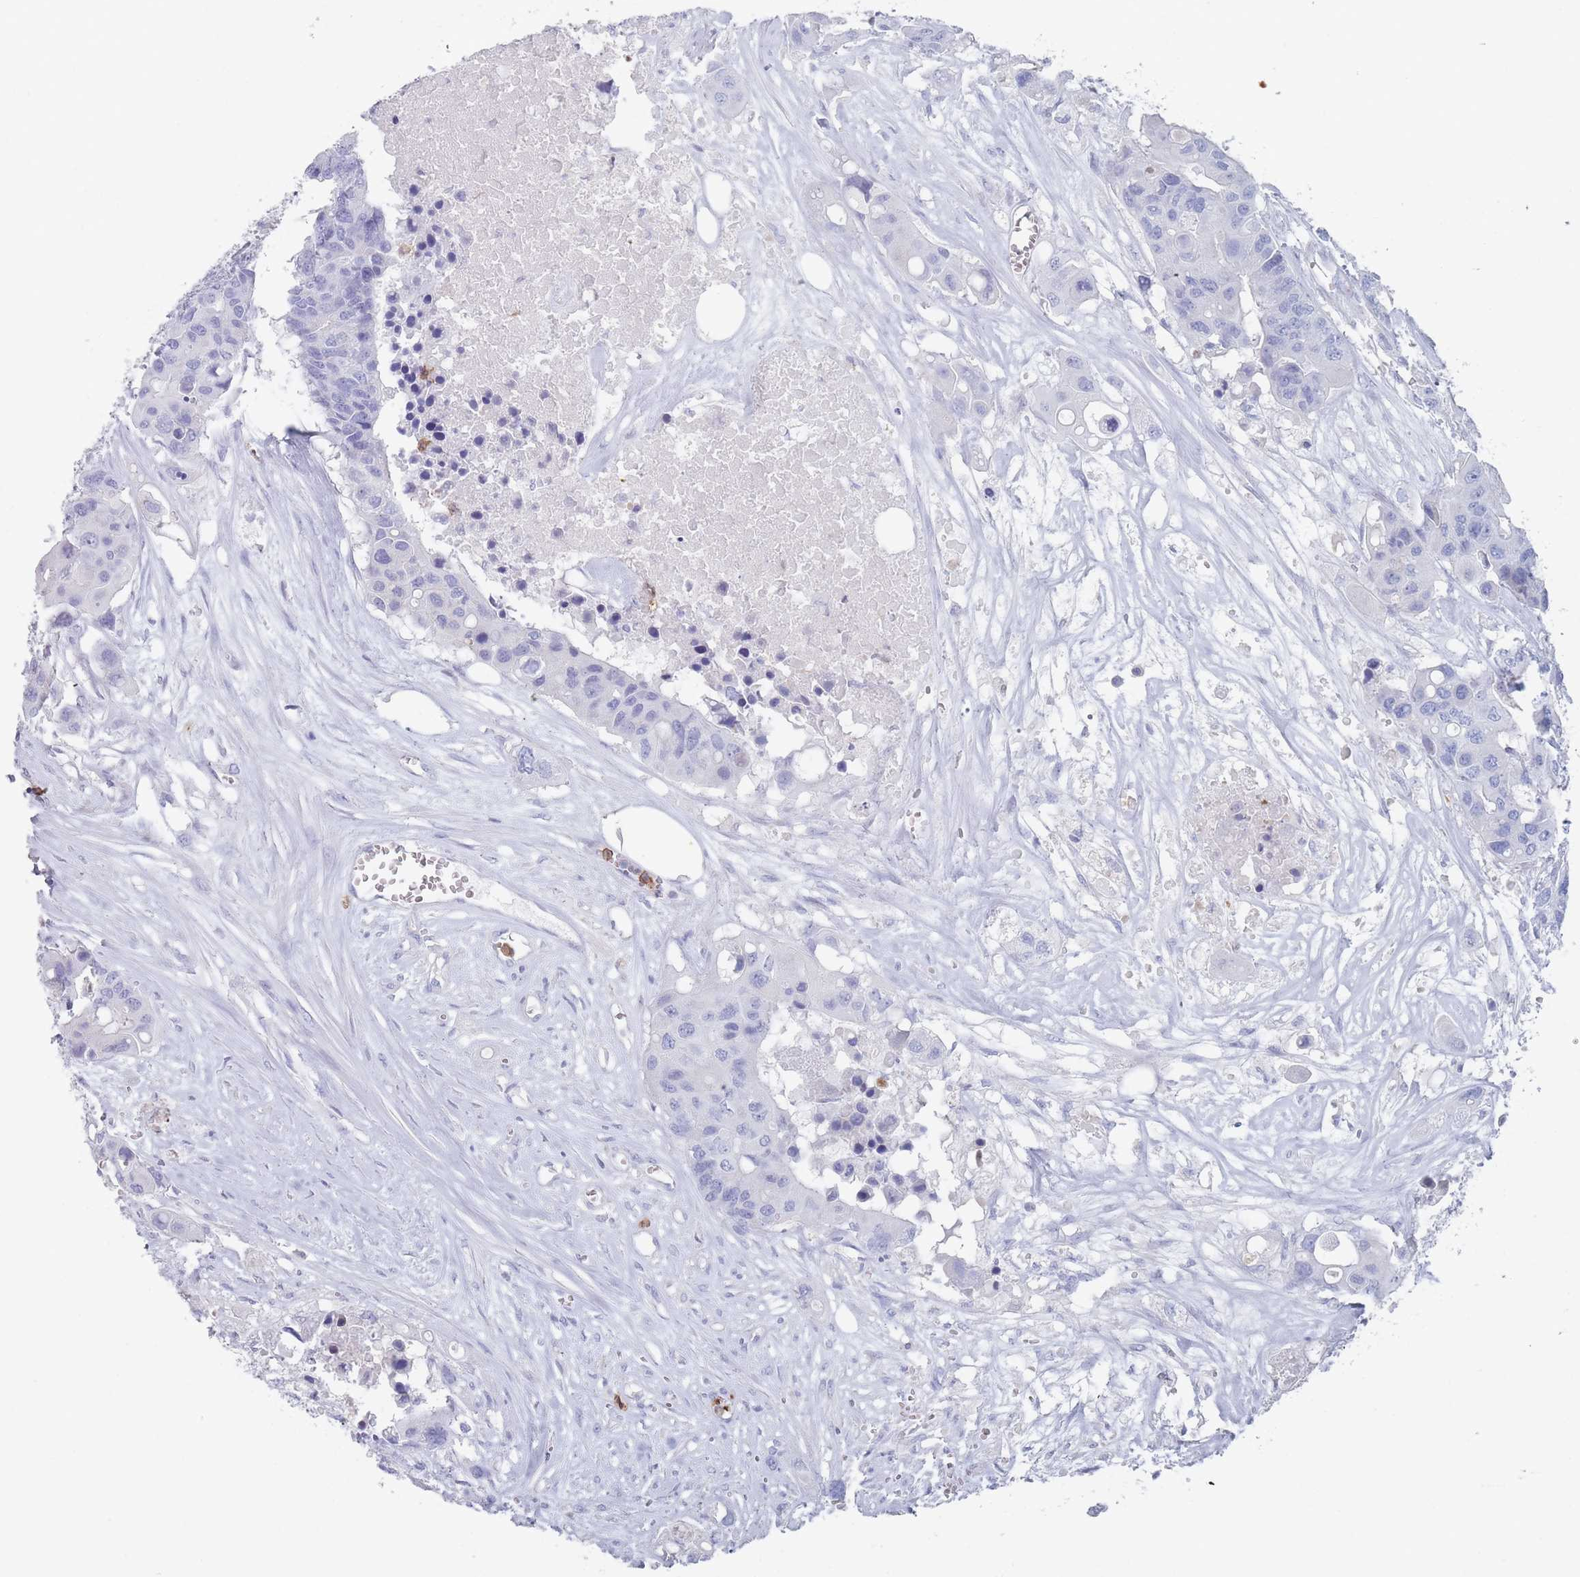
{"staining": {"intensity": "negative", "quantity": "none", "location": "none"}, "tissue": "colorectal cancer", "cell_type": "Tumor cells", "image_type": "cancer", "snomed": [{"axis": "morphology", "description": "Adenocarcinoma, NOS"}, {"axis": "topography", "description": "Colon"}], "caption": "Adenocarcinoma (colorectal) stained for a protein using immunohistochemistry (IHC) demonstrates no expression tumor cells.", "gene": "ATP1A3", "patient": {"sex": "male", "age": 77}}